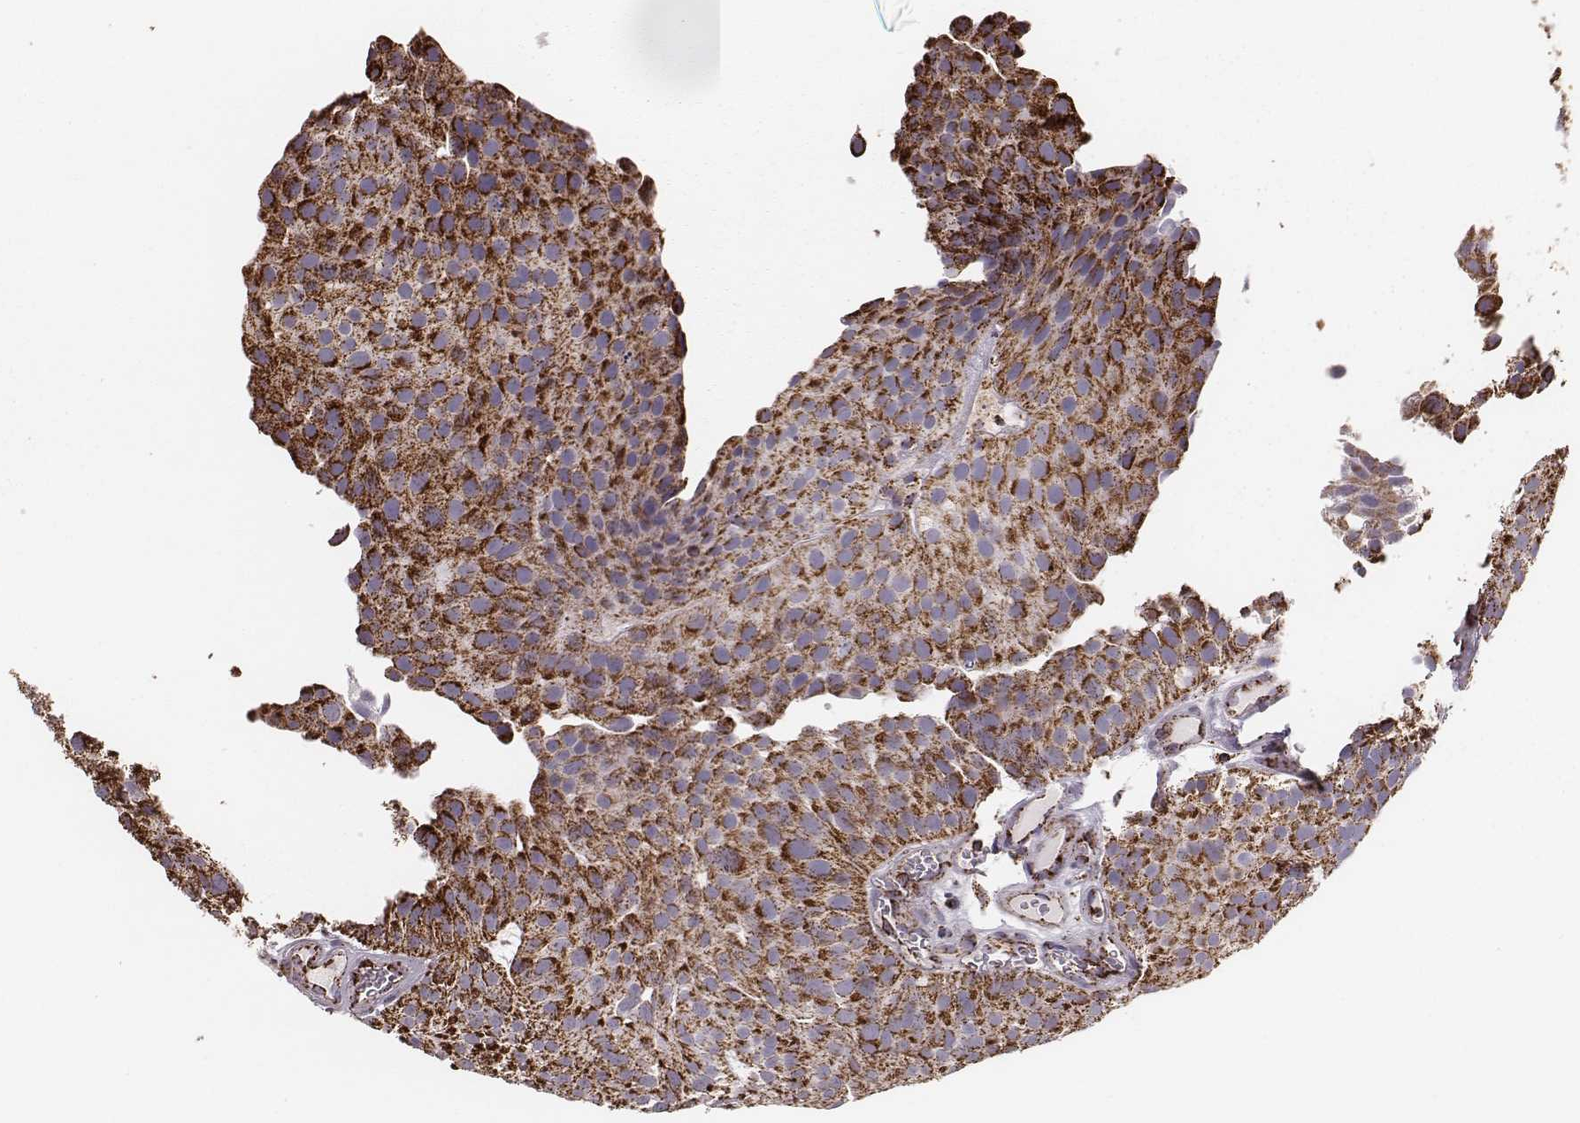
{"staining": {"intensity": "strong", "quantity": ">75%", "location": "cytoplasmic/membranous"}, "tissue": "urothelial cancer", "cell_type": "Tumor cells", "image_type": "cancer", "snomed": [{"axis": "morphology", "description": "Urothelial carcinoma, Low grade"}, {"axis": "topography", "description": "Urinary bladder"}], "caption": "Human urothelial cancer stained for a protein (brown) reveals strong cytoplasmic/membranous positive expression in approximately >75% of tumor cells.", "gene": "TUFM", "patient": {"sex": "female", "age": 87}}